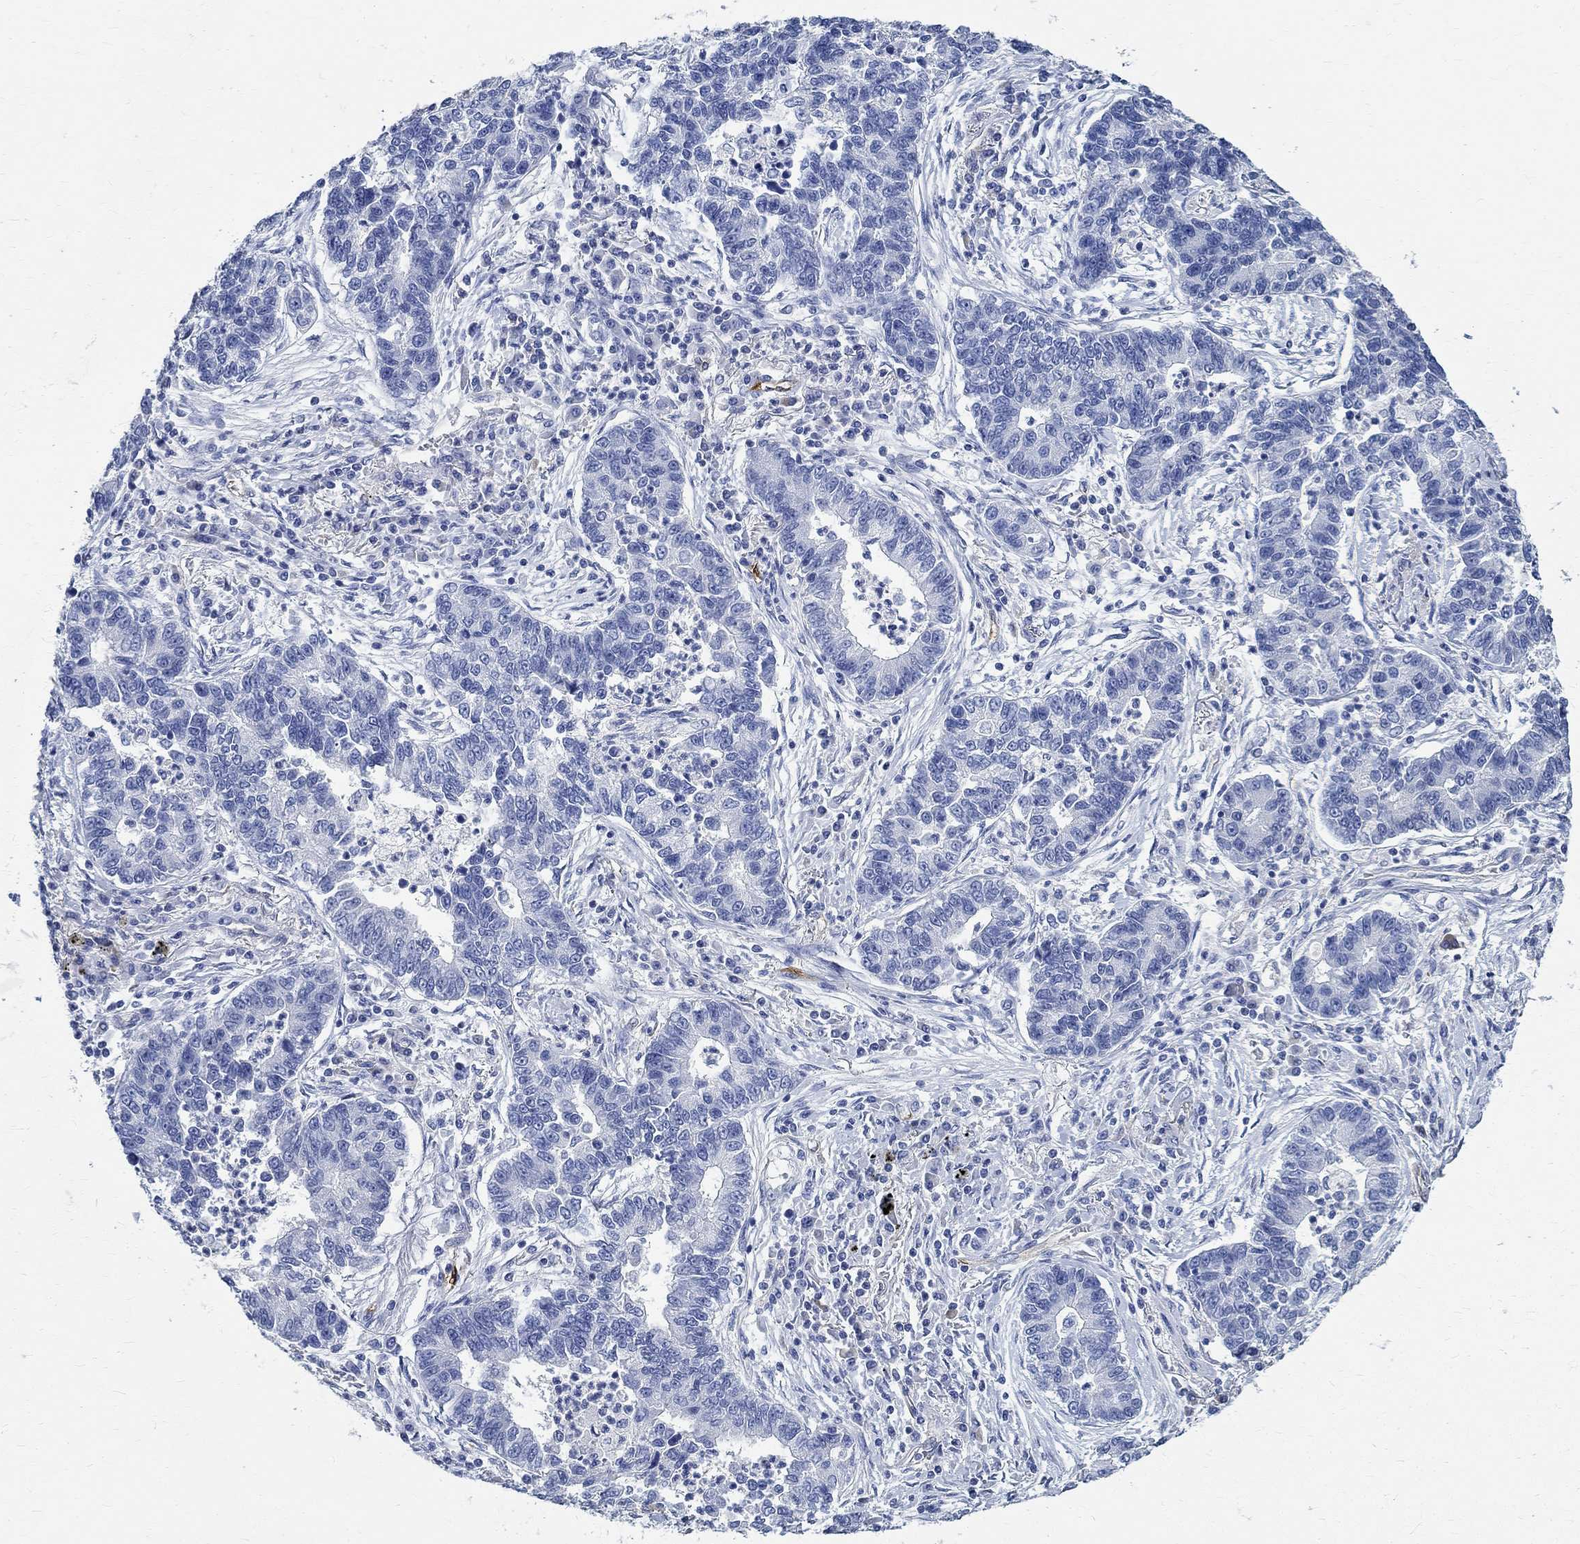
{"staining": {"intensity": "negative", "quantity": "none", "location": "none"}, "tissue": "lung cancer", "cell_type": "Tumor cells", "image_type": "cancer", "snomed": [{"axis": "morphology", "description": "Adenocarcinoma, NOS"}, {"axis": "topography", "description": "Lung"}], "caption": "Histopathology image shows no protein positivity in tumor cells of lung adenocarcinoma tissue.", "gene": "PRX", "patient": {"sex": "female", "age": 57}}